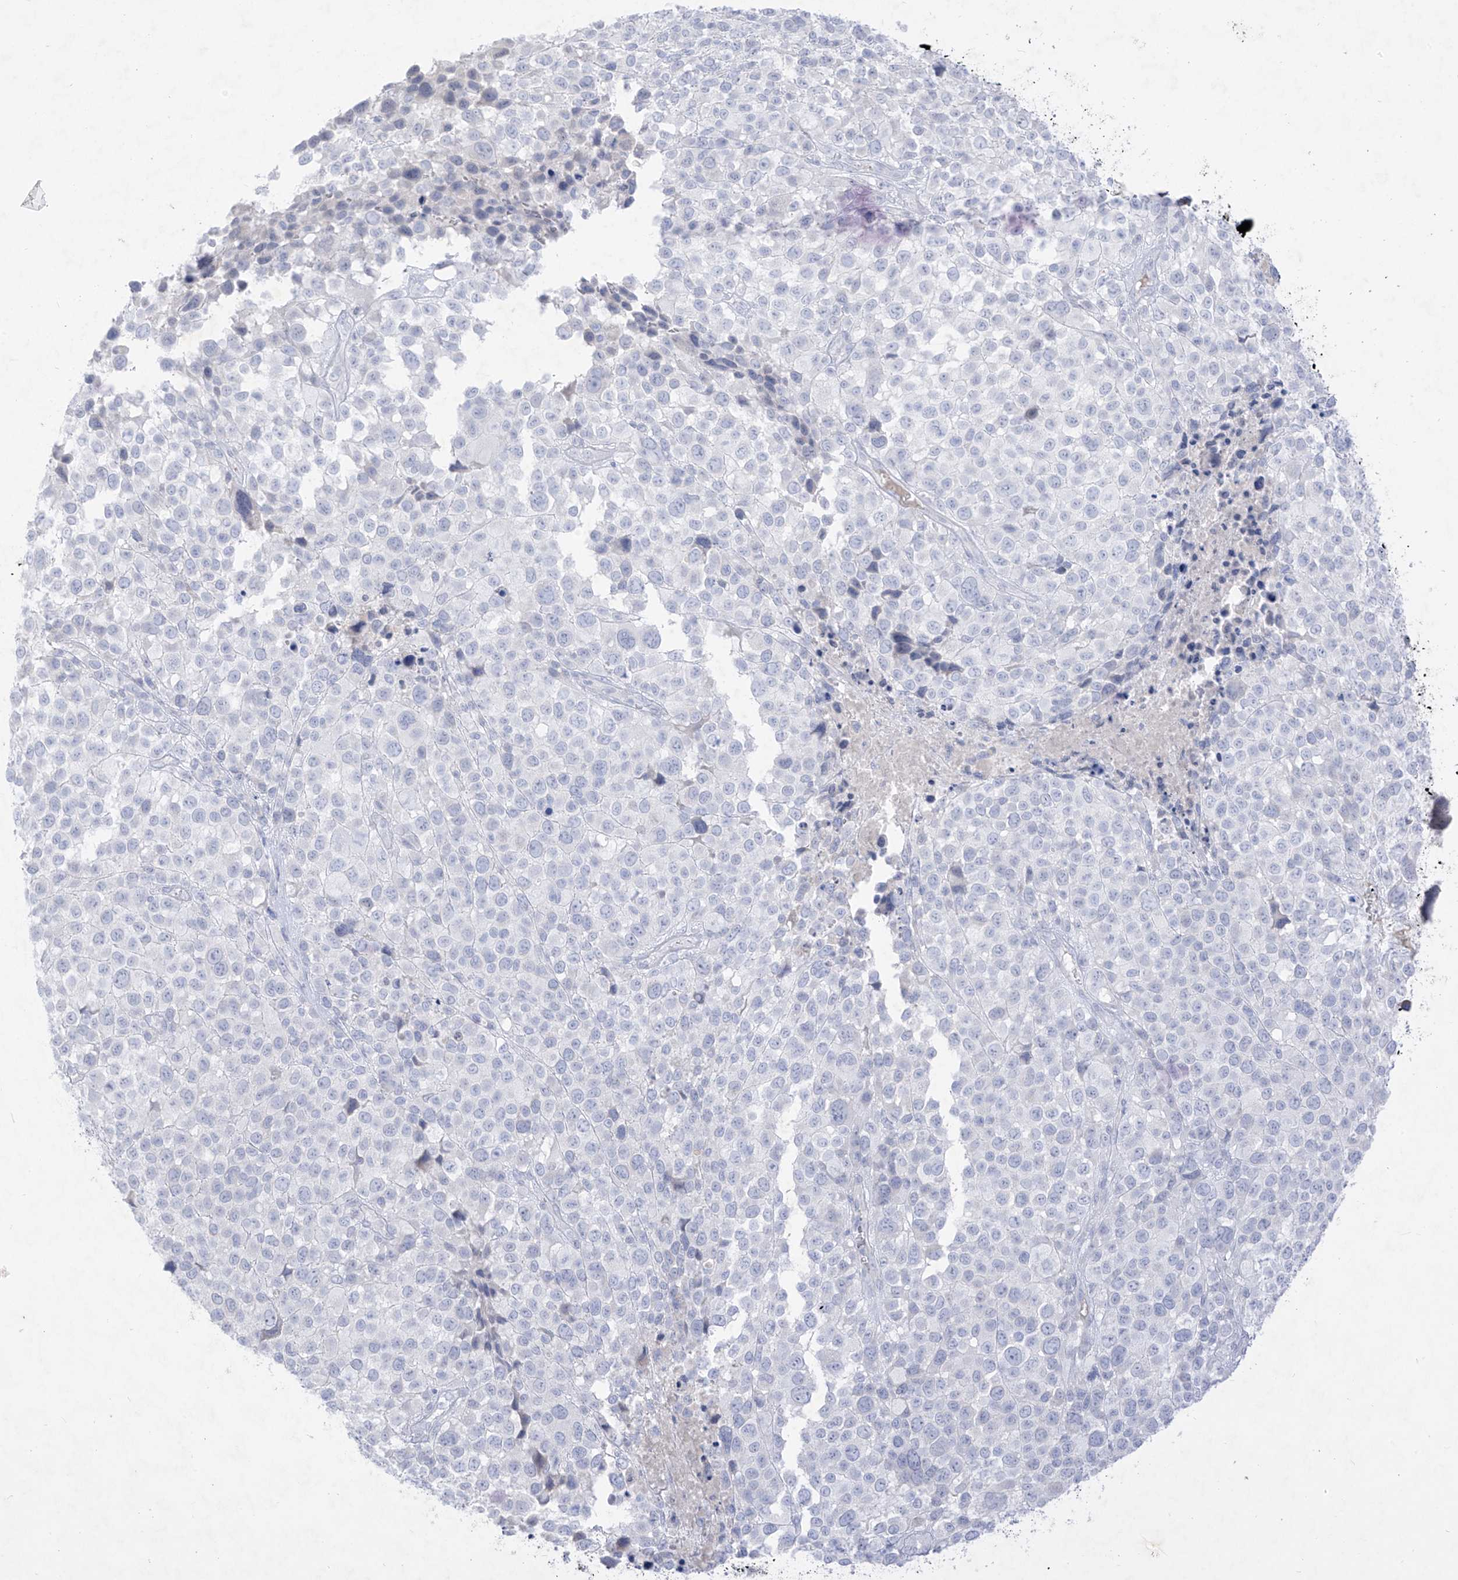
{"staining": {"intensity": "negative", "quantity": "none", "location": "none"}, "tissue": "melanoma", "cell_type": "Tumor cells", "image_type": "cancer", "snomed": [{"axis": "morphology", "description": "Malignant melanoma, NOS"}, {"axis": "topography", "description": "Skin of trunk"}], "caption": "This is a histopathology image of immunohistochemistry staining of malignant melanoma, which shows no expression in tumor cells. Nuclei are stained in blue.", "gene": "TGM4", "patient": {"sex": "male", "age": 71}}